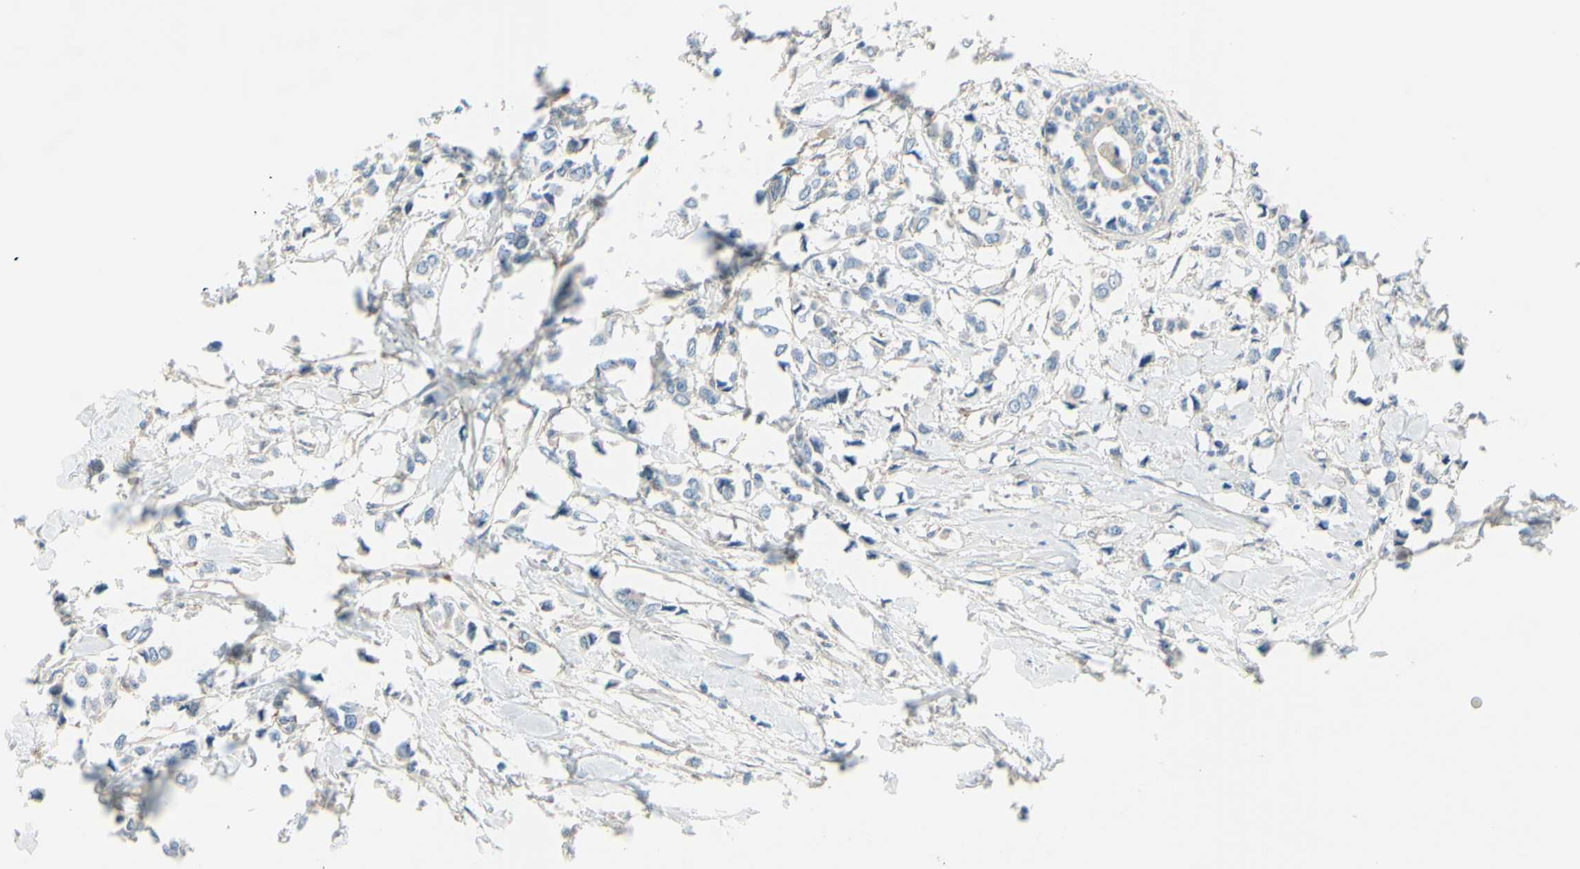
{"staining": {"intensity": "weak", "quantity": ">75%", "location": "cytoplasmic/membranous"}, "tissue": "breast cancer", "cell_type": "Tumor cells", "image_type": "cancer", "snomed": [{"axis": "morphology", "description": "Lobular carcinoma"}, {"axis": "topography", "description": "Breast"}], "caption": "The micrograph exhibits immunohistochemical staining of lobular carcinoma (breast). There is weak cytoplasmic/membranous positivity is identified in about >75% of tumor cells.", "gene": "PCDHGA2", "patient": {"sex": "female", "age": 51}}